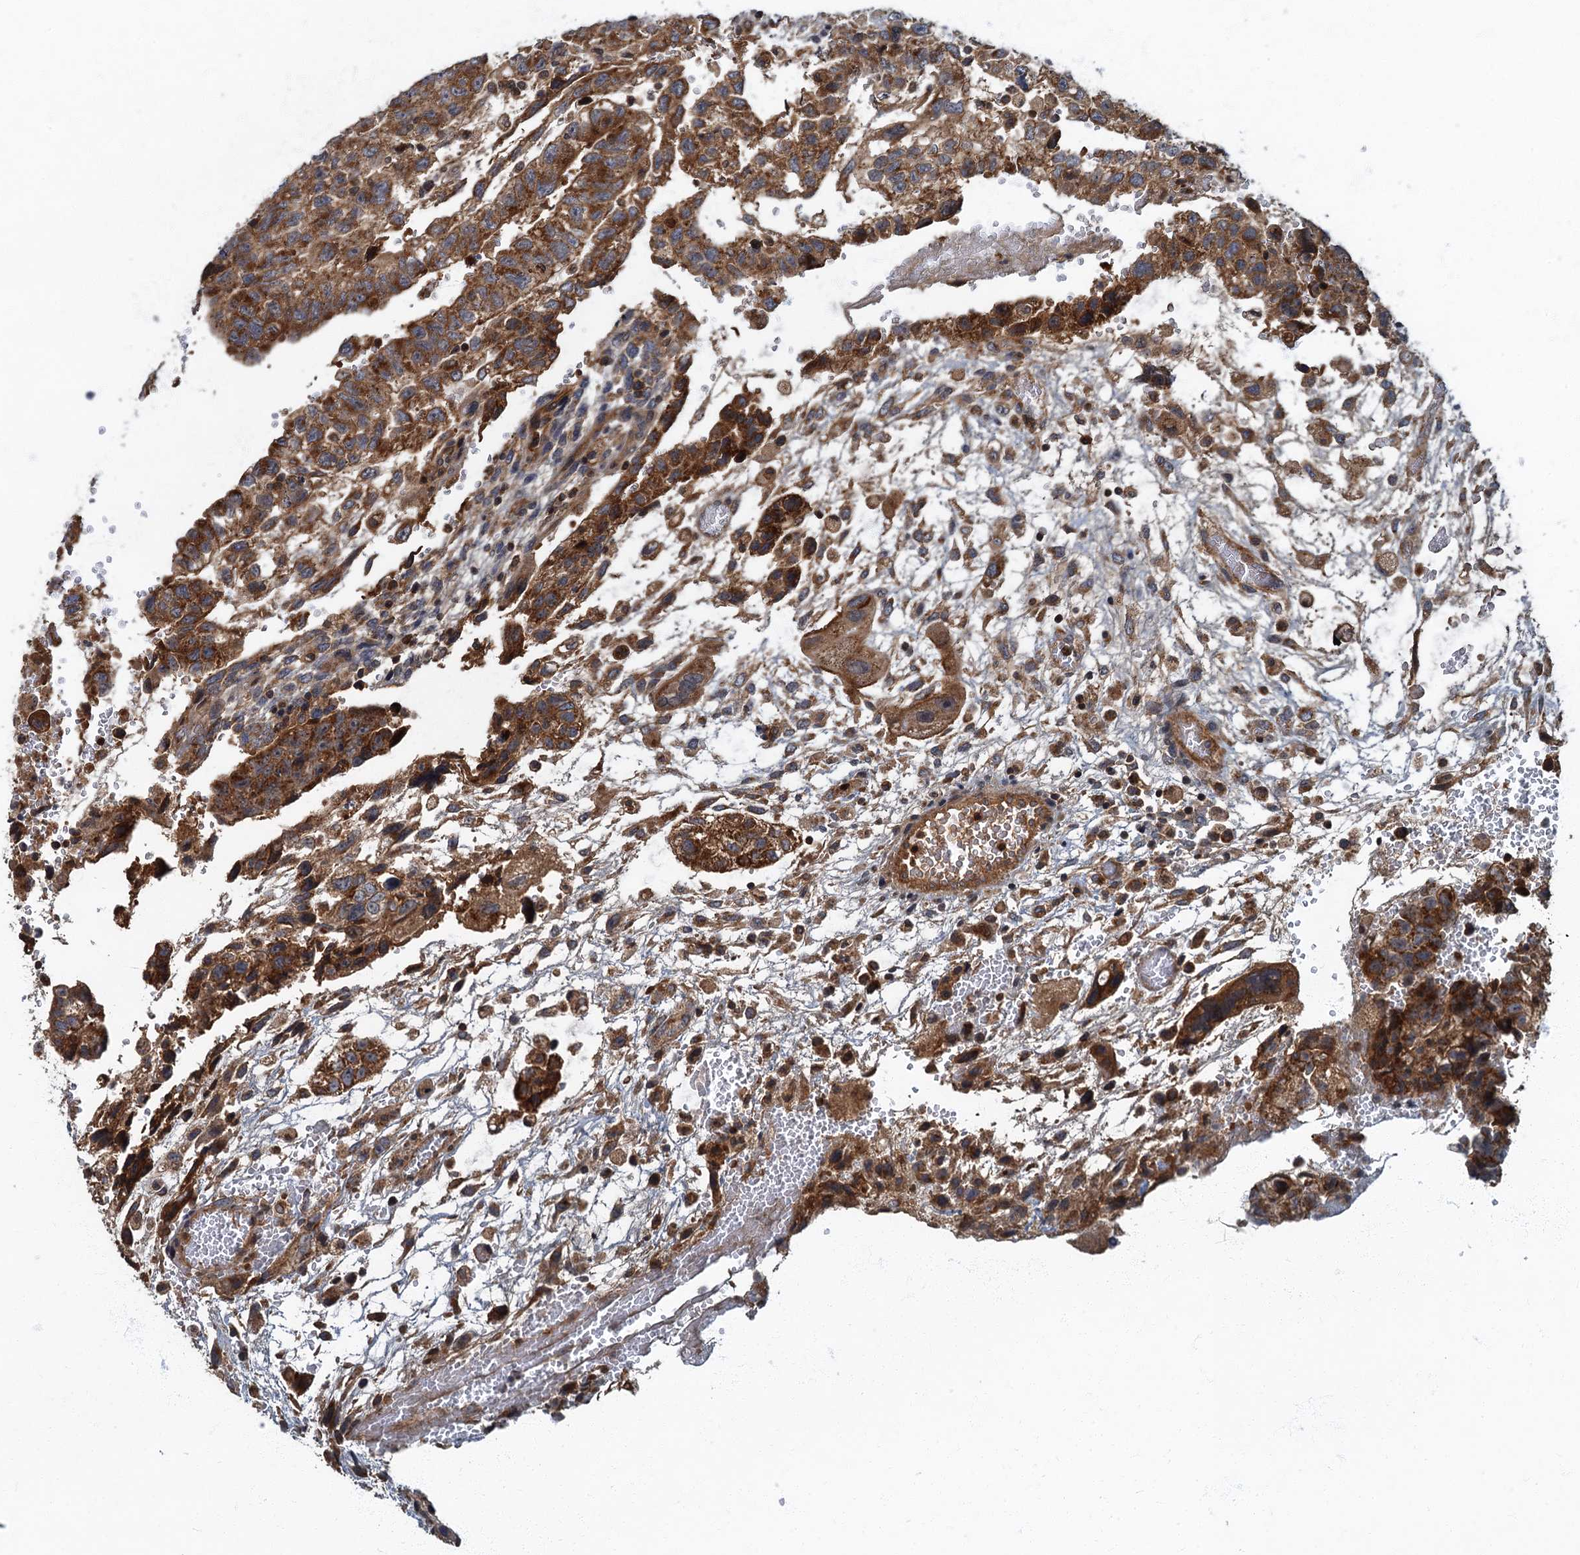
{"staining": {"intensity": "strong", "quantity": ">75%", "location": "cytoplasmic/membranous"}, "tissue": "testis cancer", "cell_type": "Tumor cells", "image_type": "cancer", "snomed": [{"axis": "morphology", "description": "Carcinoma, Embryonal, NOS"}, {"axis": "topography", "description": "Testis"}], "caption": "Immunohistochemistry (IHC) staining of embryonal carcinoma (testis), which reveals high levels of strong cytoplasmic/membranous expression in about >75% of tumor cells indicating strong cytoplasmic/membranous protein expression. The staining was performed using DAB (brown) for protein detection and nuclei were counterstained in hematoxylin (blue).", "gene": "SLC11A2", "patient": {"sex": "male", "age": 36}}